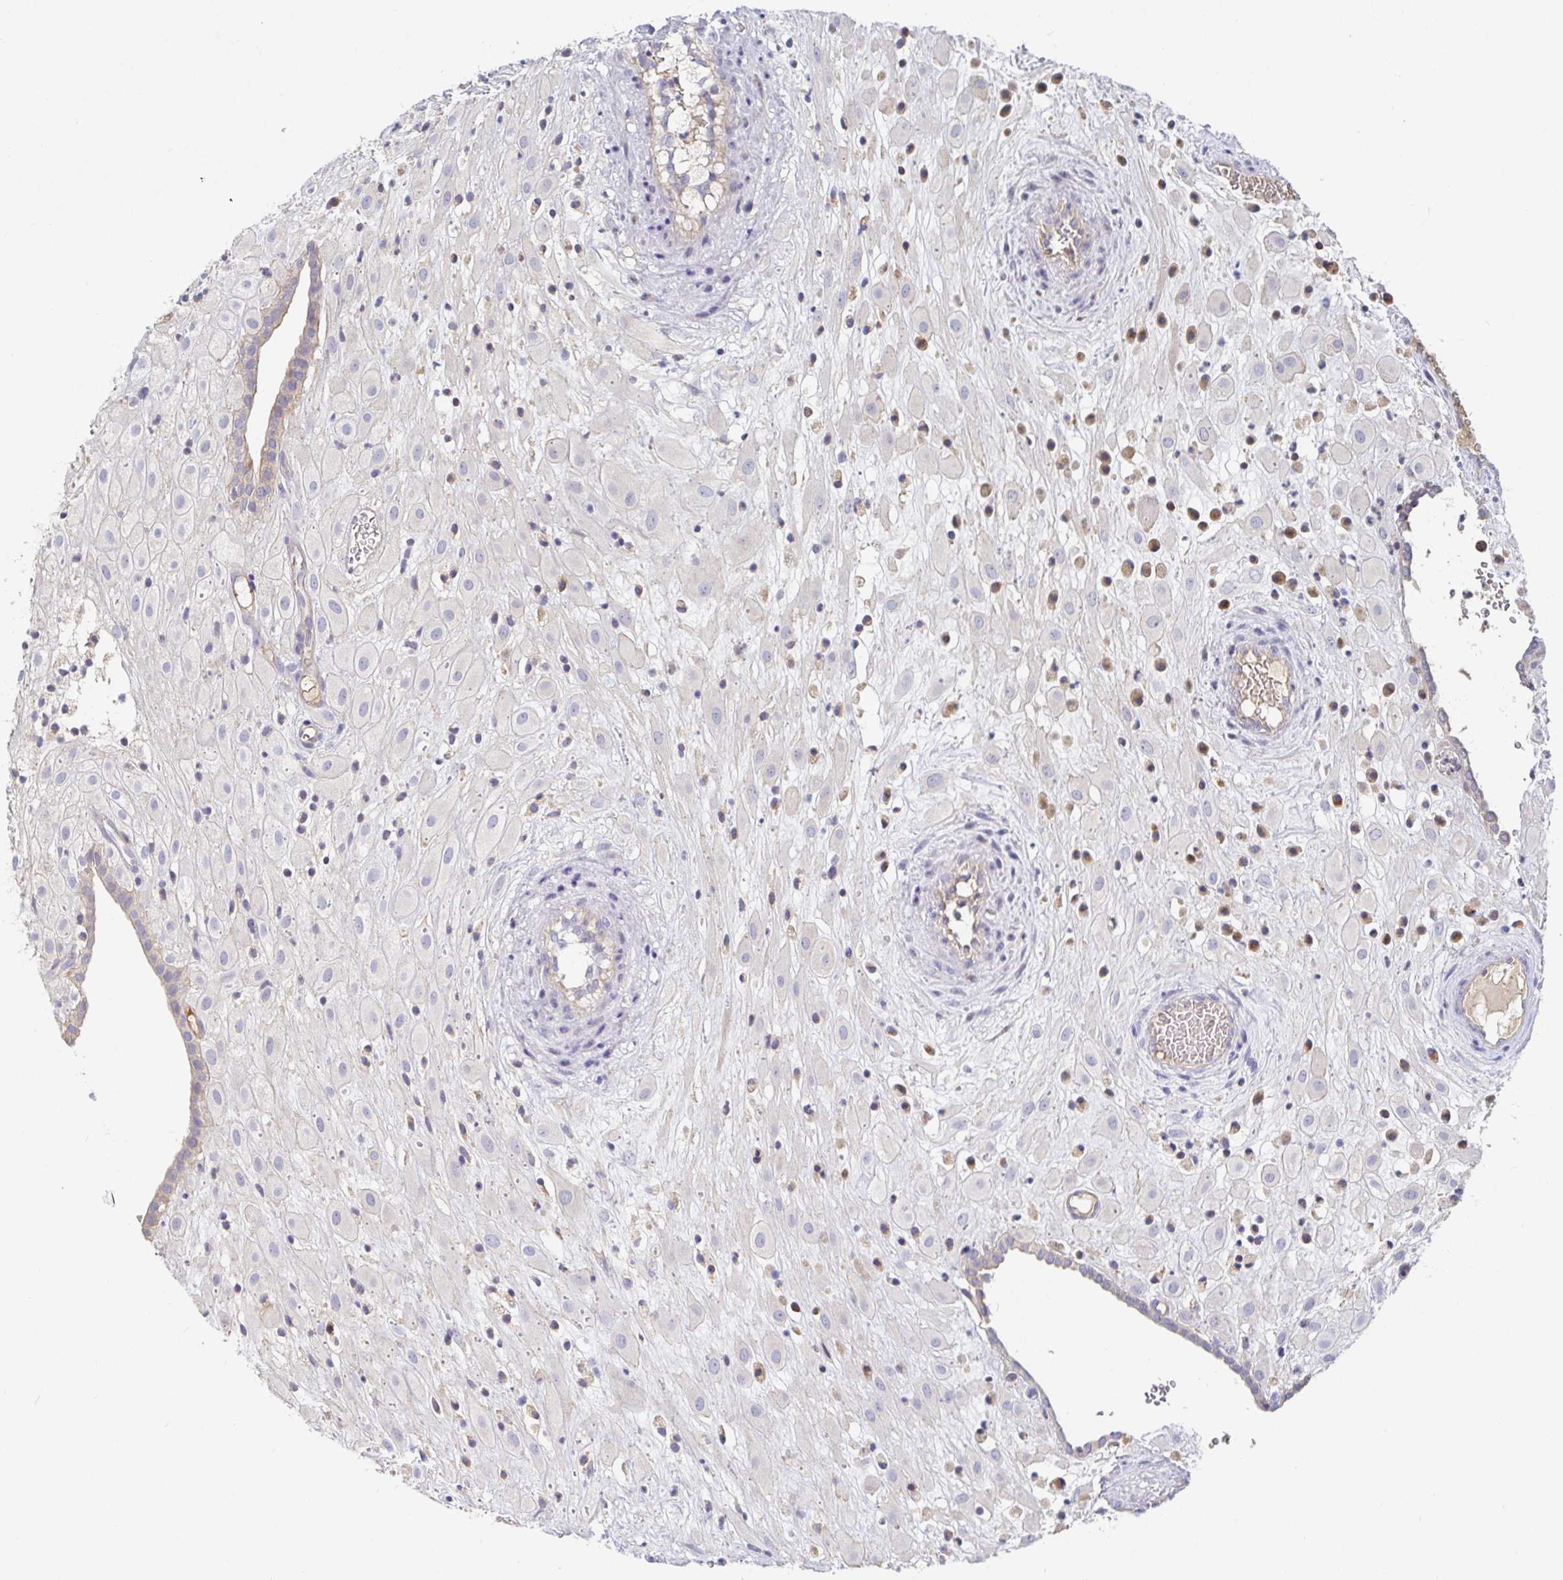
{"staining": {"intensity": "negative", "quantity": "none", "location": "none"}, "tissue": "placenta", "cell_type": "Decidual cells", "image_type": "normal", "snomed": [{"axis": "morphology", "description": "Normal tissue, NOS"}, {"axis": "topography", "description": "Placenta"}], "caption": "A high-resolution photomicrograph shows immunohistochemistry staining of benign placenta, which demonstrates no significant positivity in decidual cells. (Brightfield microscopy of DAB (3,3'-diaminobenzidine) immunohistochemistry (IHC) at high magnification).", "gene": "IRAK2", "patient": {"sex": "female", "age": 24}}